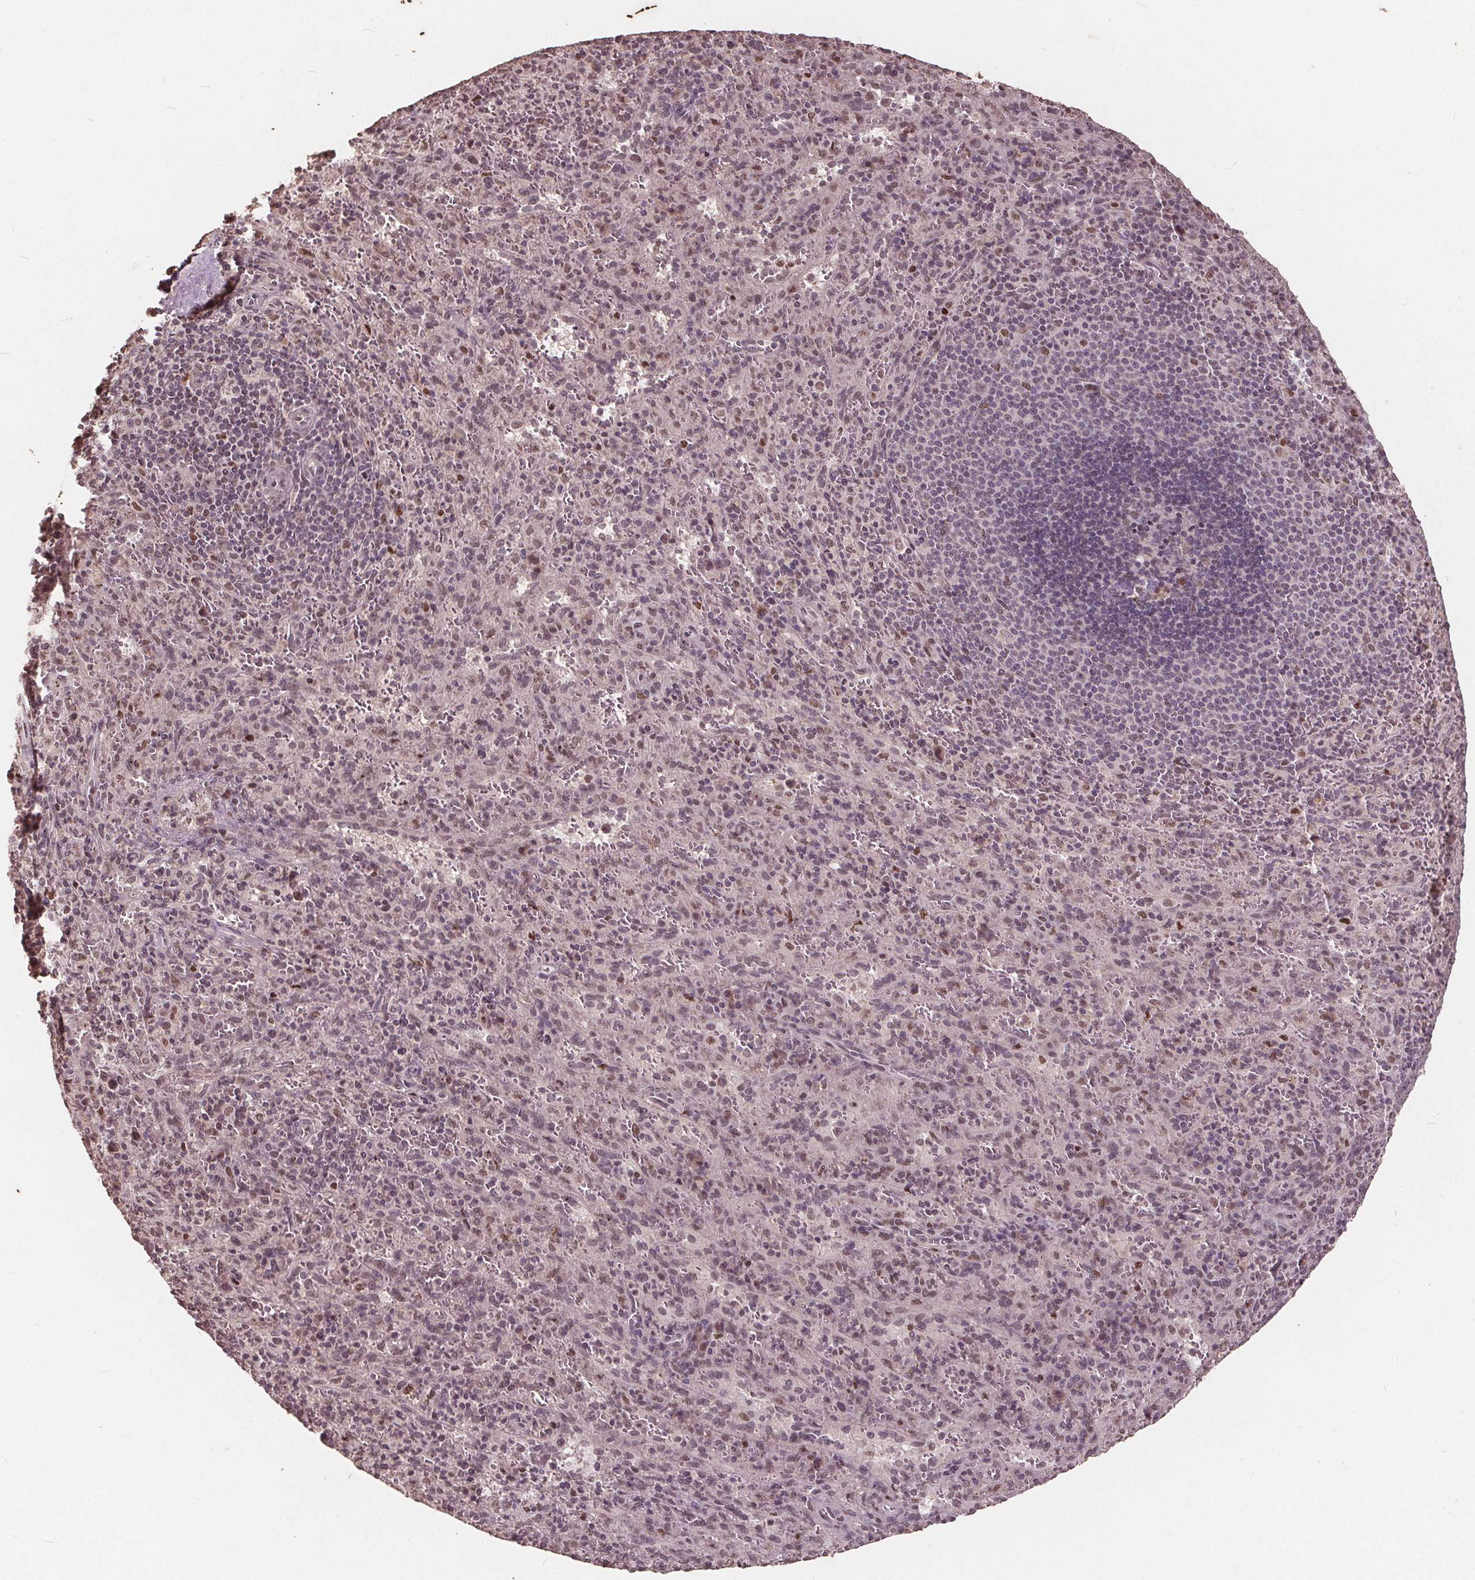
{"staining": {"intensity": "weak", "quantity": "<25%", "location": "nuclear"}, "tissue": "spleen", "cell_type": "Cells in red pulp", "image_type": "normal", "snomed": [{"axis": "morphology", "description": "Normal tissue, NOS"}, {"axis": "topography", "description": "Spleen"}], "caption": "Image shows no protein positivity in cells in red pulp of unremarkable spleen.", "gene": "DNMT3B", "patient": {"sex": "male", "age": 57}}